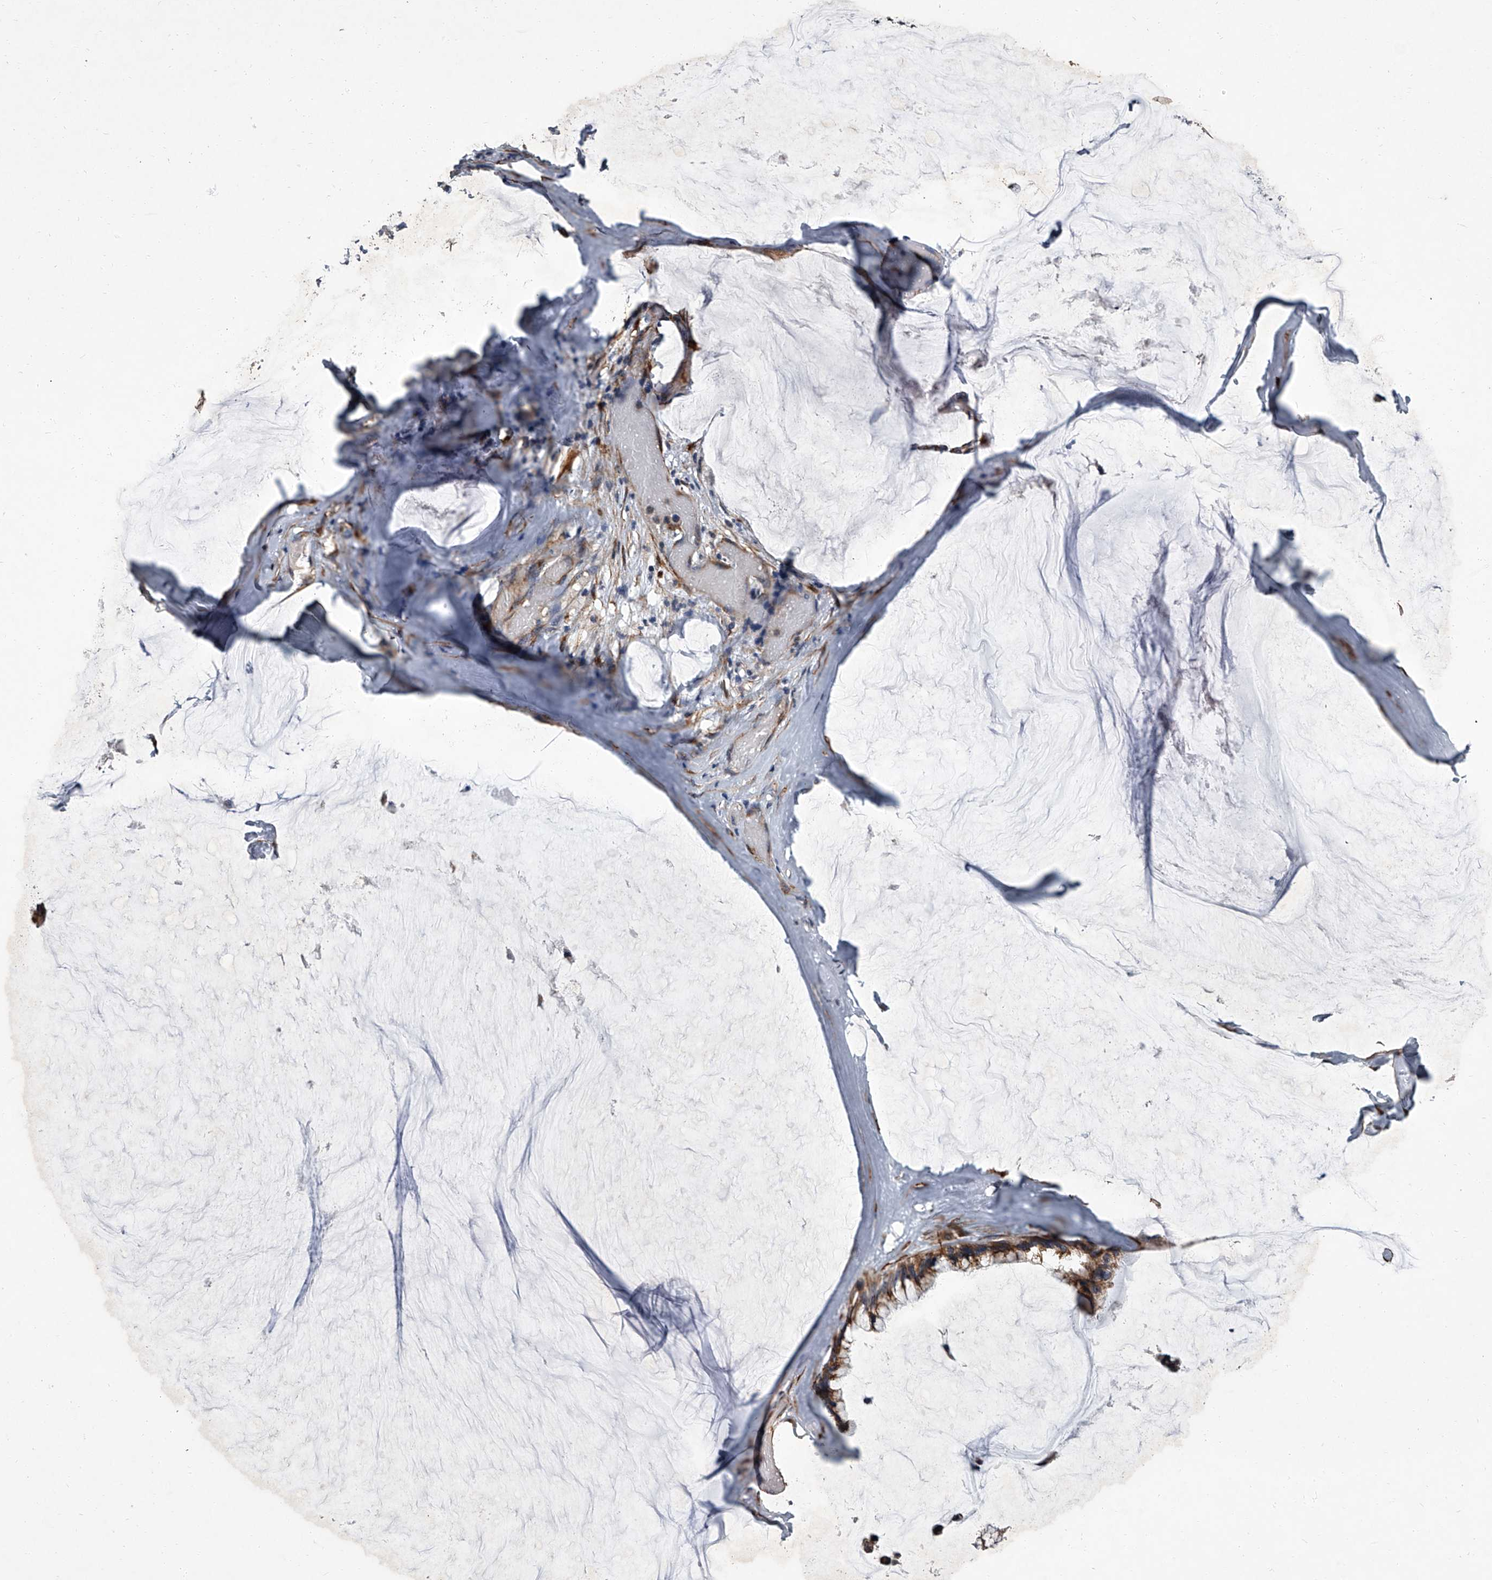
{"staining": {"intensity": "moderate", "quantity": ">75%", "location": "cytoplasmic/membranous"}, "tissue": "ovarian cancer", "cell_type": "Tumor cells", "image_type": "cancer", "snomed": [{"axis": "morphology", "description": "Cystadenocarcinoma, mucinous, NOS"}, {"axis": "topography", "description": "Ovary"}], "caption": "An immunohistochemistry (IHC) micrograph of neoplastic tissue is shown. Protein staining in brown labels moderate cytoplasmic/membranous positivity in mucinous cystadenocarcinoma (ovarian) within tumor cells.", "gene": "SIRT4", "patient": {"sex": "female", "age": 39}}